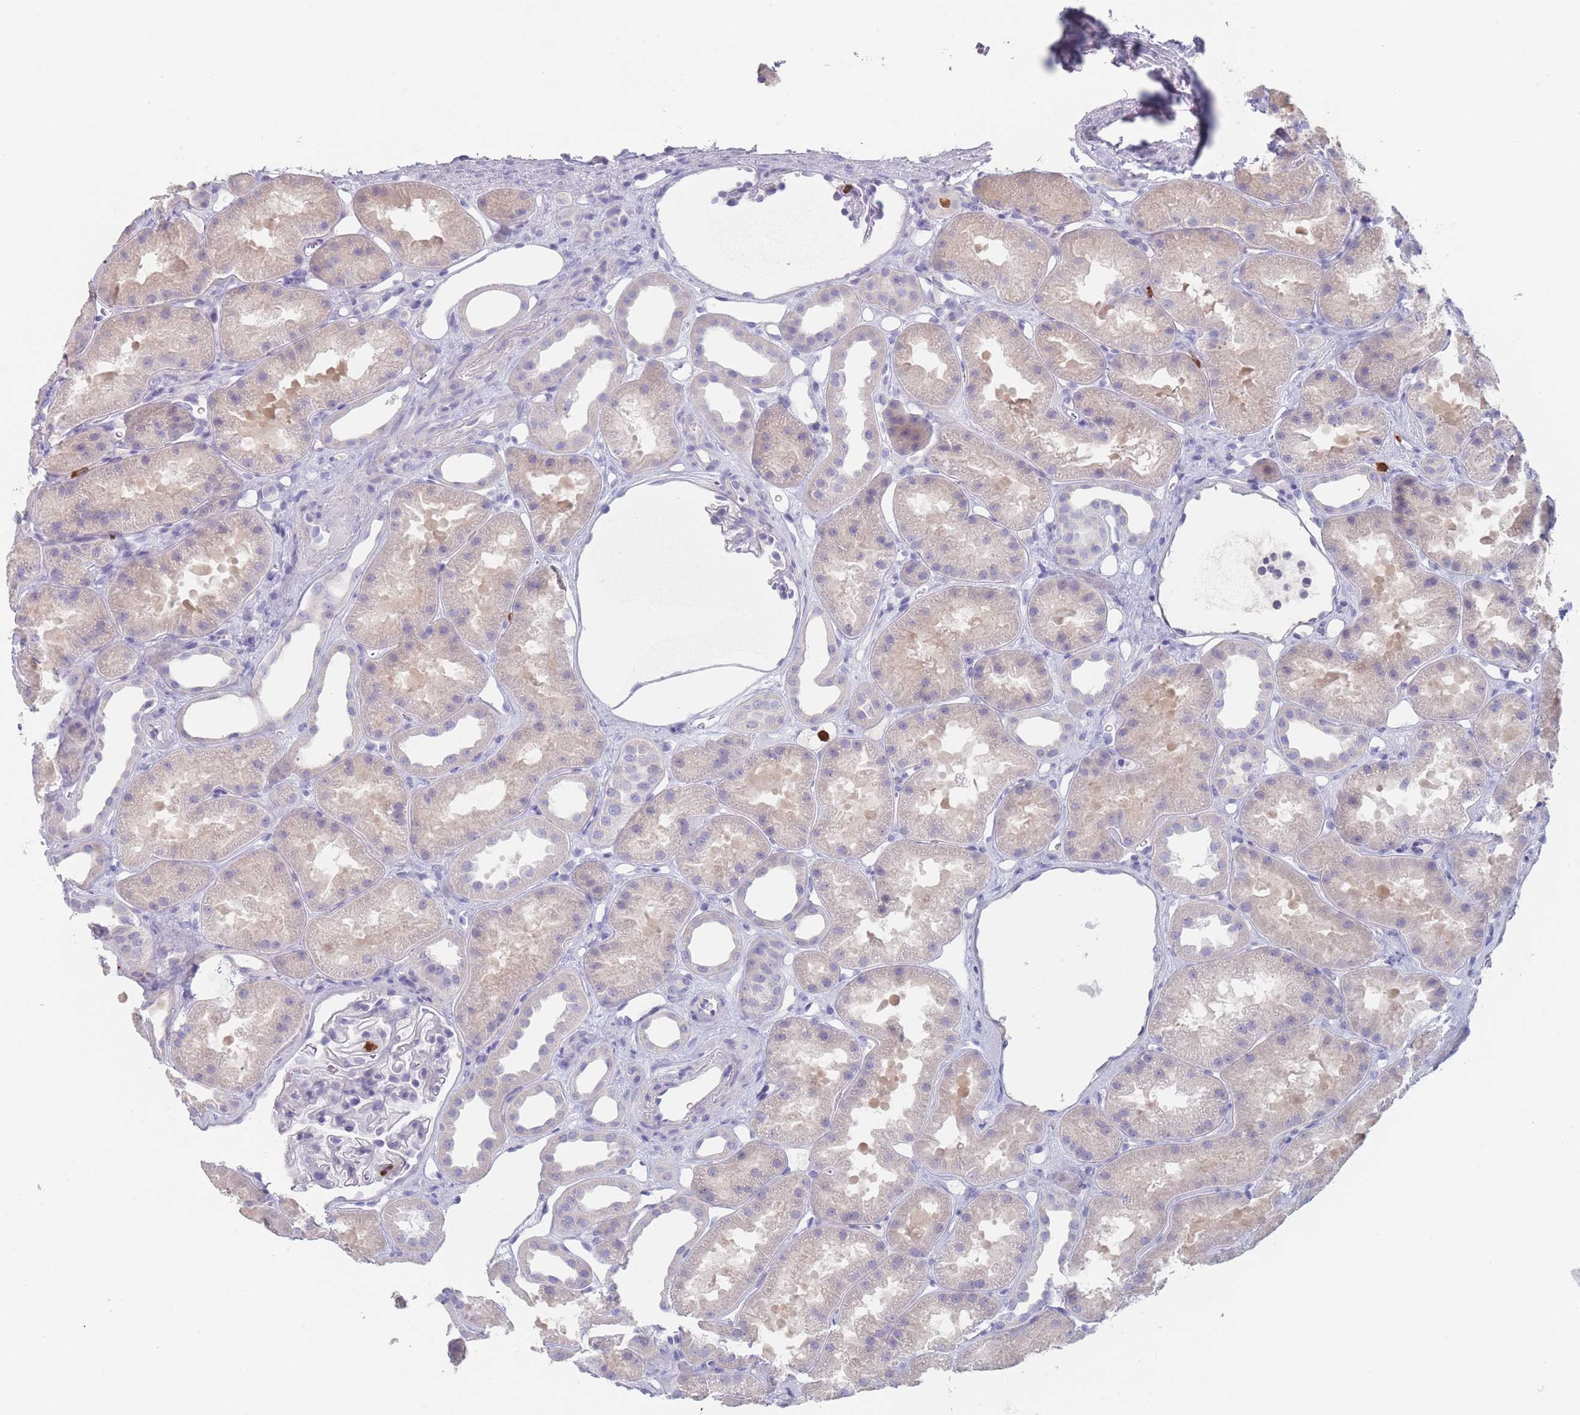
{"staining": {"intensity": "negative", "quantity": "none", "location": "none"}, "tissue": "kidney", "cell_type": "Cells in glomeruli", "image_type": "normal", "snomed": [{"axis": "morphology", "description": "Normal tissue, NOS"}, {"axis": "topography", "description": "Kidney"}], "caption": "There is no significant expression in cells in glomeruli of kidney. (DAB (3,3'-diaminobenzidine) IHC visualized using brightfield microscopy, high magnification).", "gene": "ATP1A3", "patient": {"sex": "male", "age": 61}}